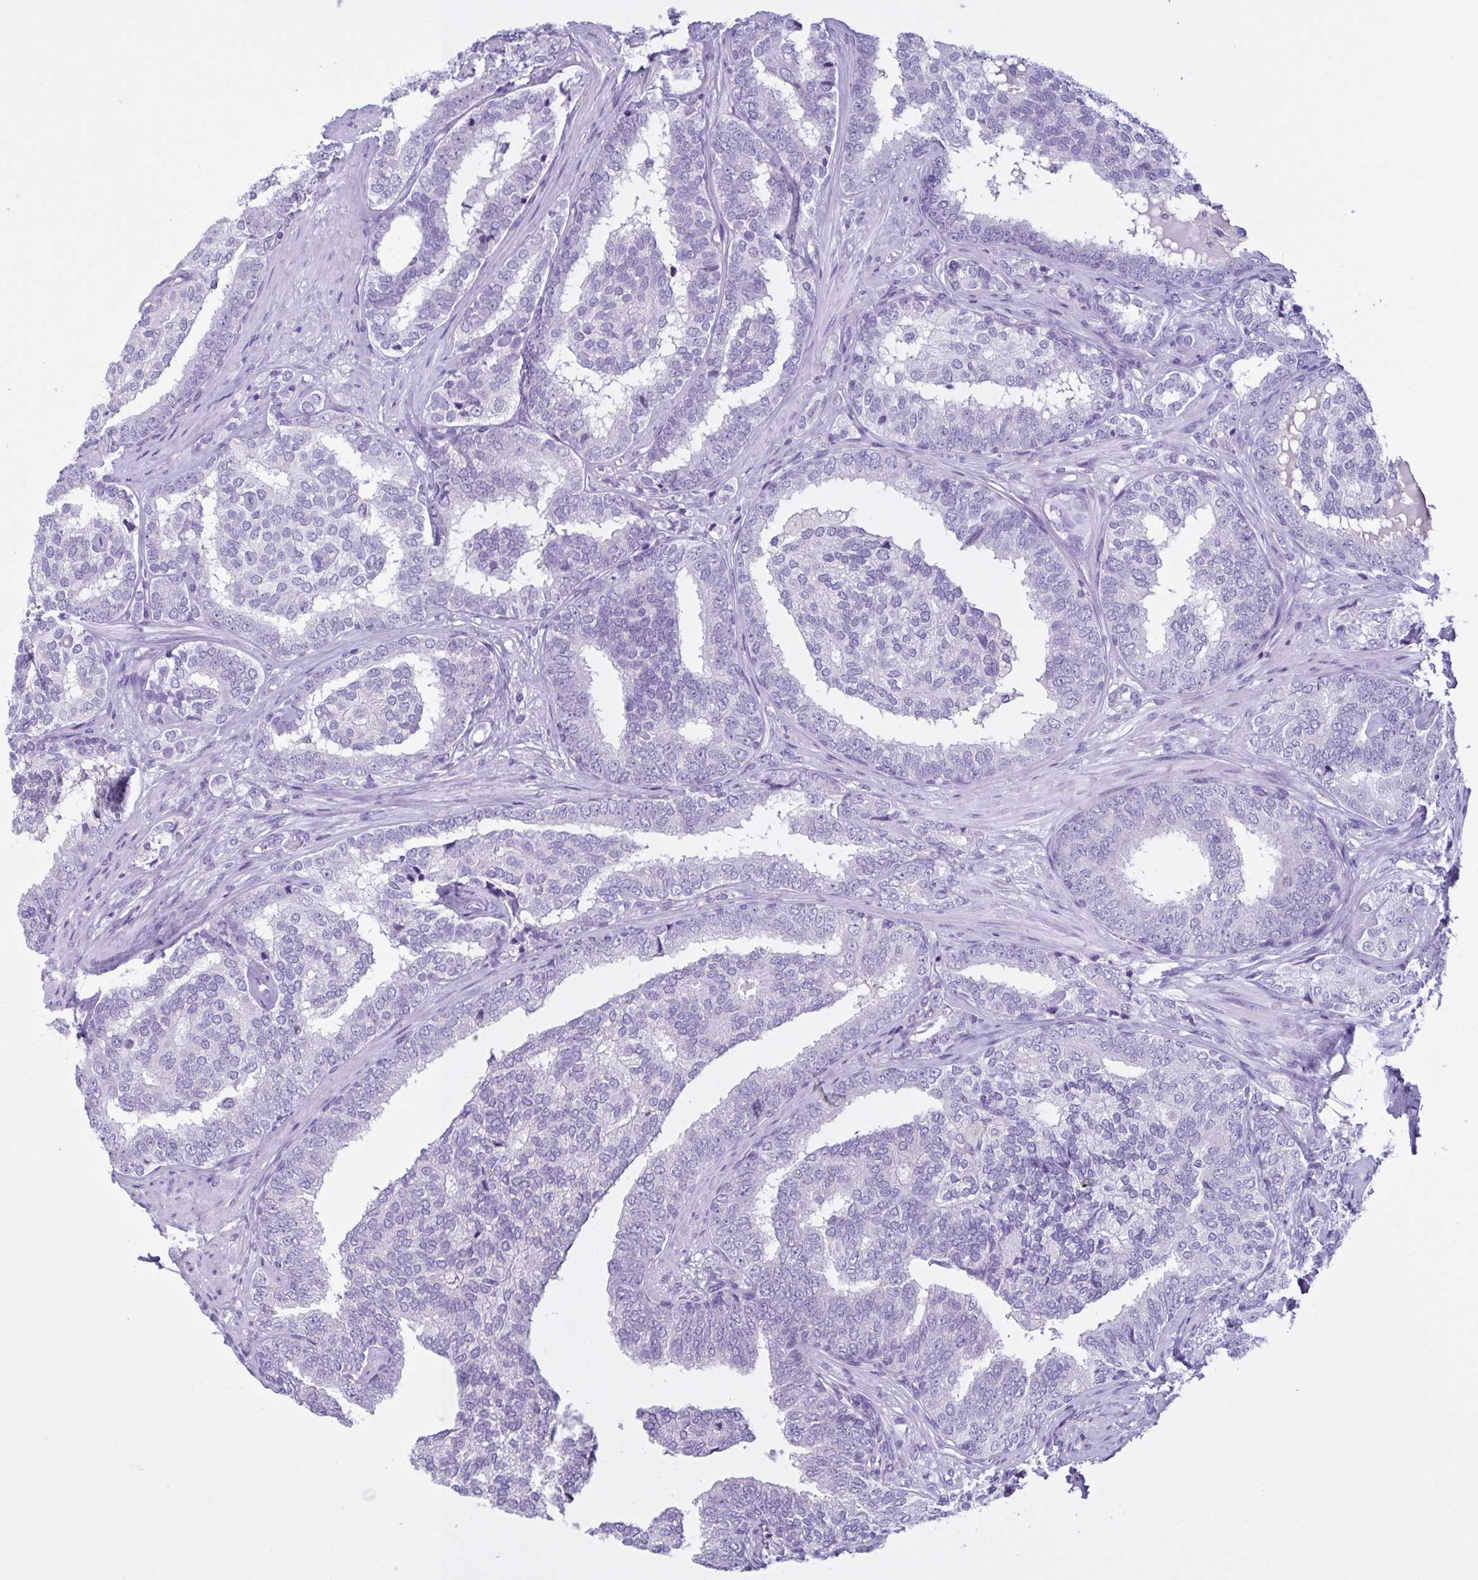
{"staining": {"intensity": "negative", "quantity": "none", "location": "none"}, "tissue": "prostate cancer", "cell_type": "Tumor cells", "image_type": "cancer", "snomed": [{"axis": "morphology", "description": "Adenocarcinoma, High grade"}, {"axis": "topography", "description": "Prostate"}], "caption": "An image of prostate cancer stained for a protein reveals no brown staining in tumor cells.", "gene": "INAFM1", "patient": {"sex": "male", "age": 72}}